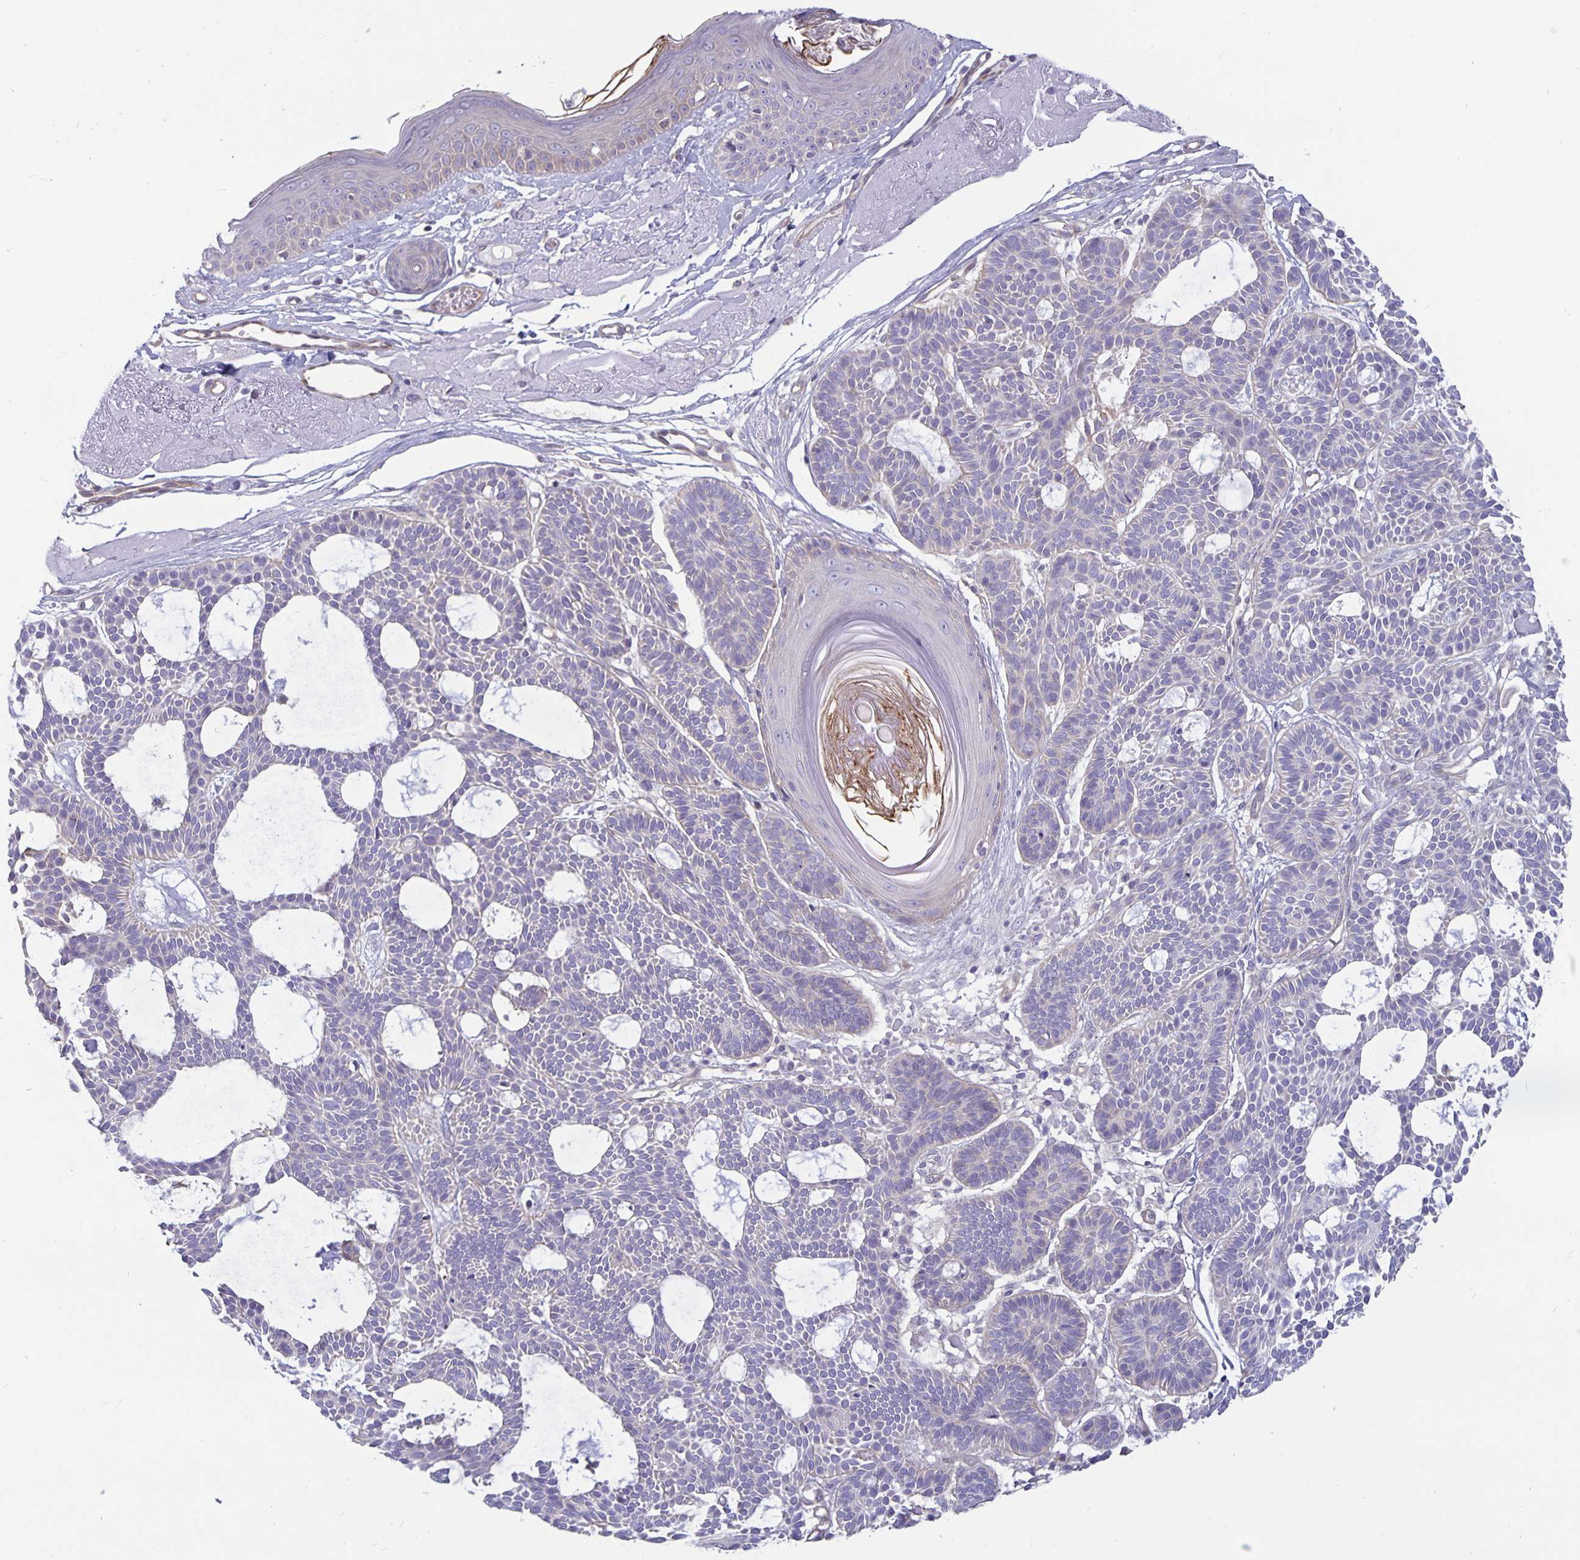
{"staining": {"intensity": "negative", "quantity": "none", "location": "none"}, "tissue": "skin cancer", "cell_type": "Tumor cells", "image_type": "cancer", "snomed": [{"axis": "morphology", "description": "Basal cell carcinoma"}, {"axis": "topography", "description": "Skin"}], "caption": "DAB (3,3'-diaminobenzidine) immunohistochemical staining of human basal cell carcinoma (skin) demonstrates no significant expression in tumor cells.", "gene": "PLCB3", "patient": {"sex": "male", "age": 85}}